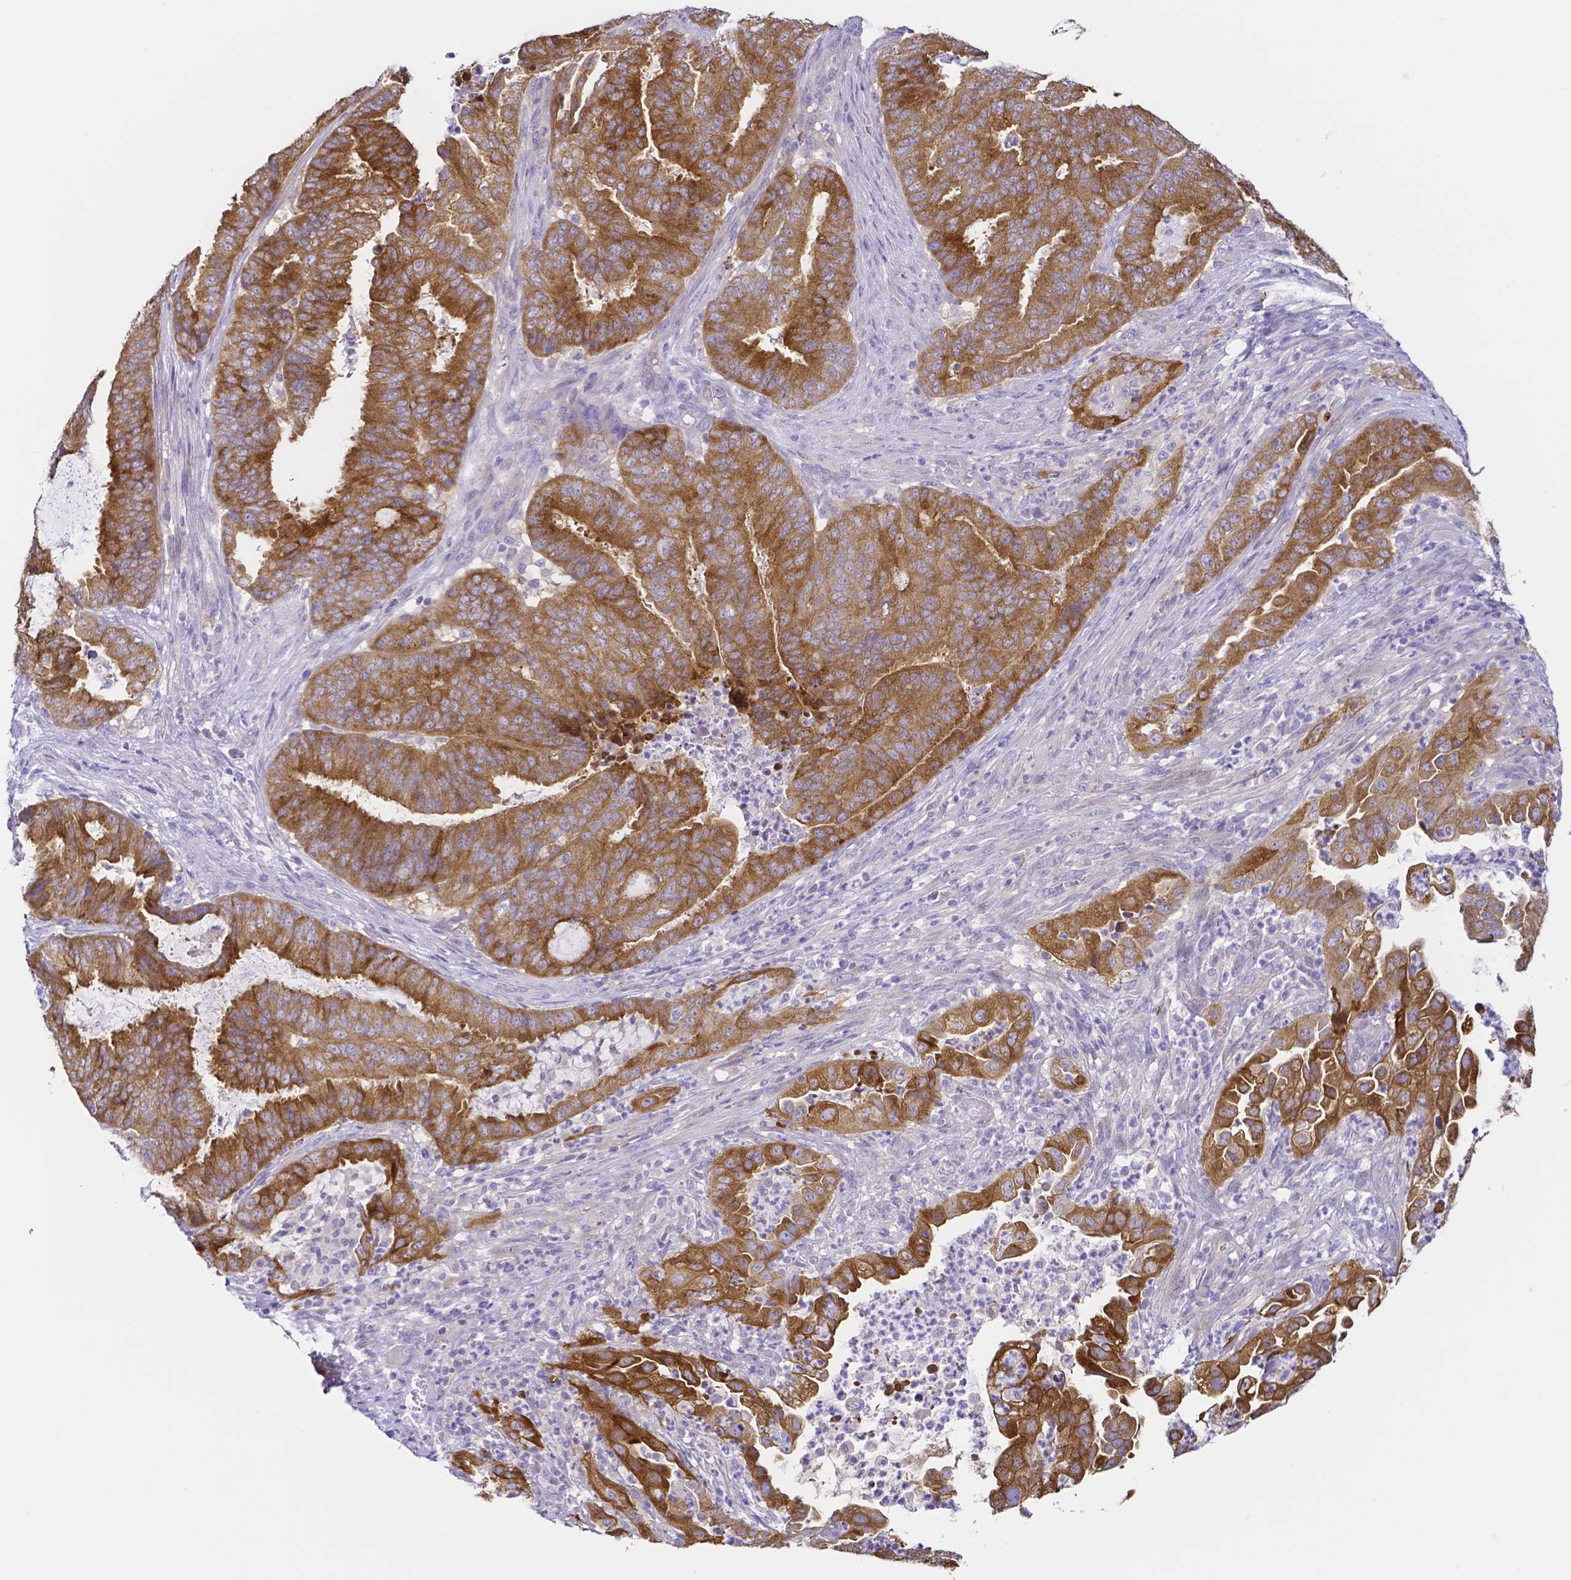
{"staining": {"intensity": "moderate", "quantity": ">75%", "location": "cytoplasmic/membranous"}, "tissue": "endometrial cancer", "cell_type": "Tumor cells", "image_type": "cancer", "snomed": [{"axis": "morphology", "description": "Adenocarcinoma, NOS"}, {"axis": "topography", "description": "Endometrium"}], "caption": "This histopathology image exhibits immunohistochemistry (IHC) staining of human adenocarcinoma (endometrial), with medium moderate cytoplasmic/membranous expression in approximately >75% of tumor cells.", "gene": "PKP3", "patient": {"sex": "female", "age": 51}}